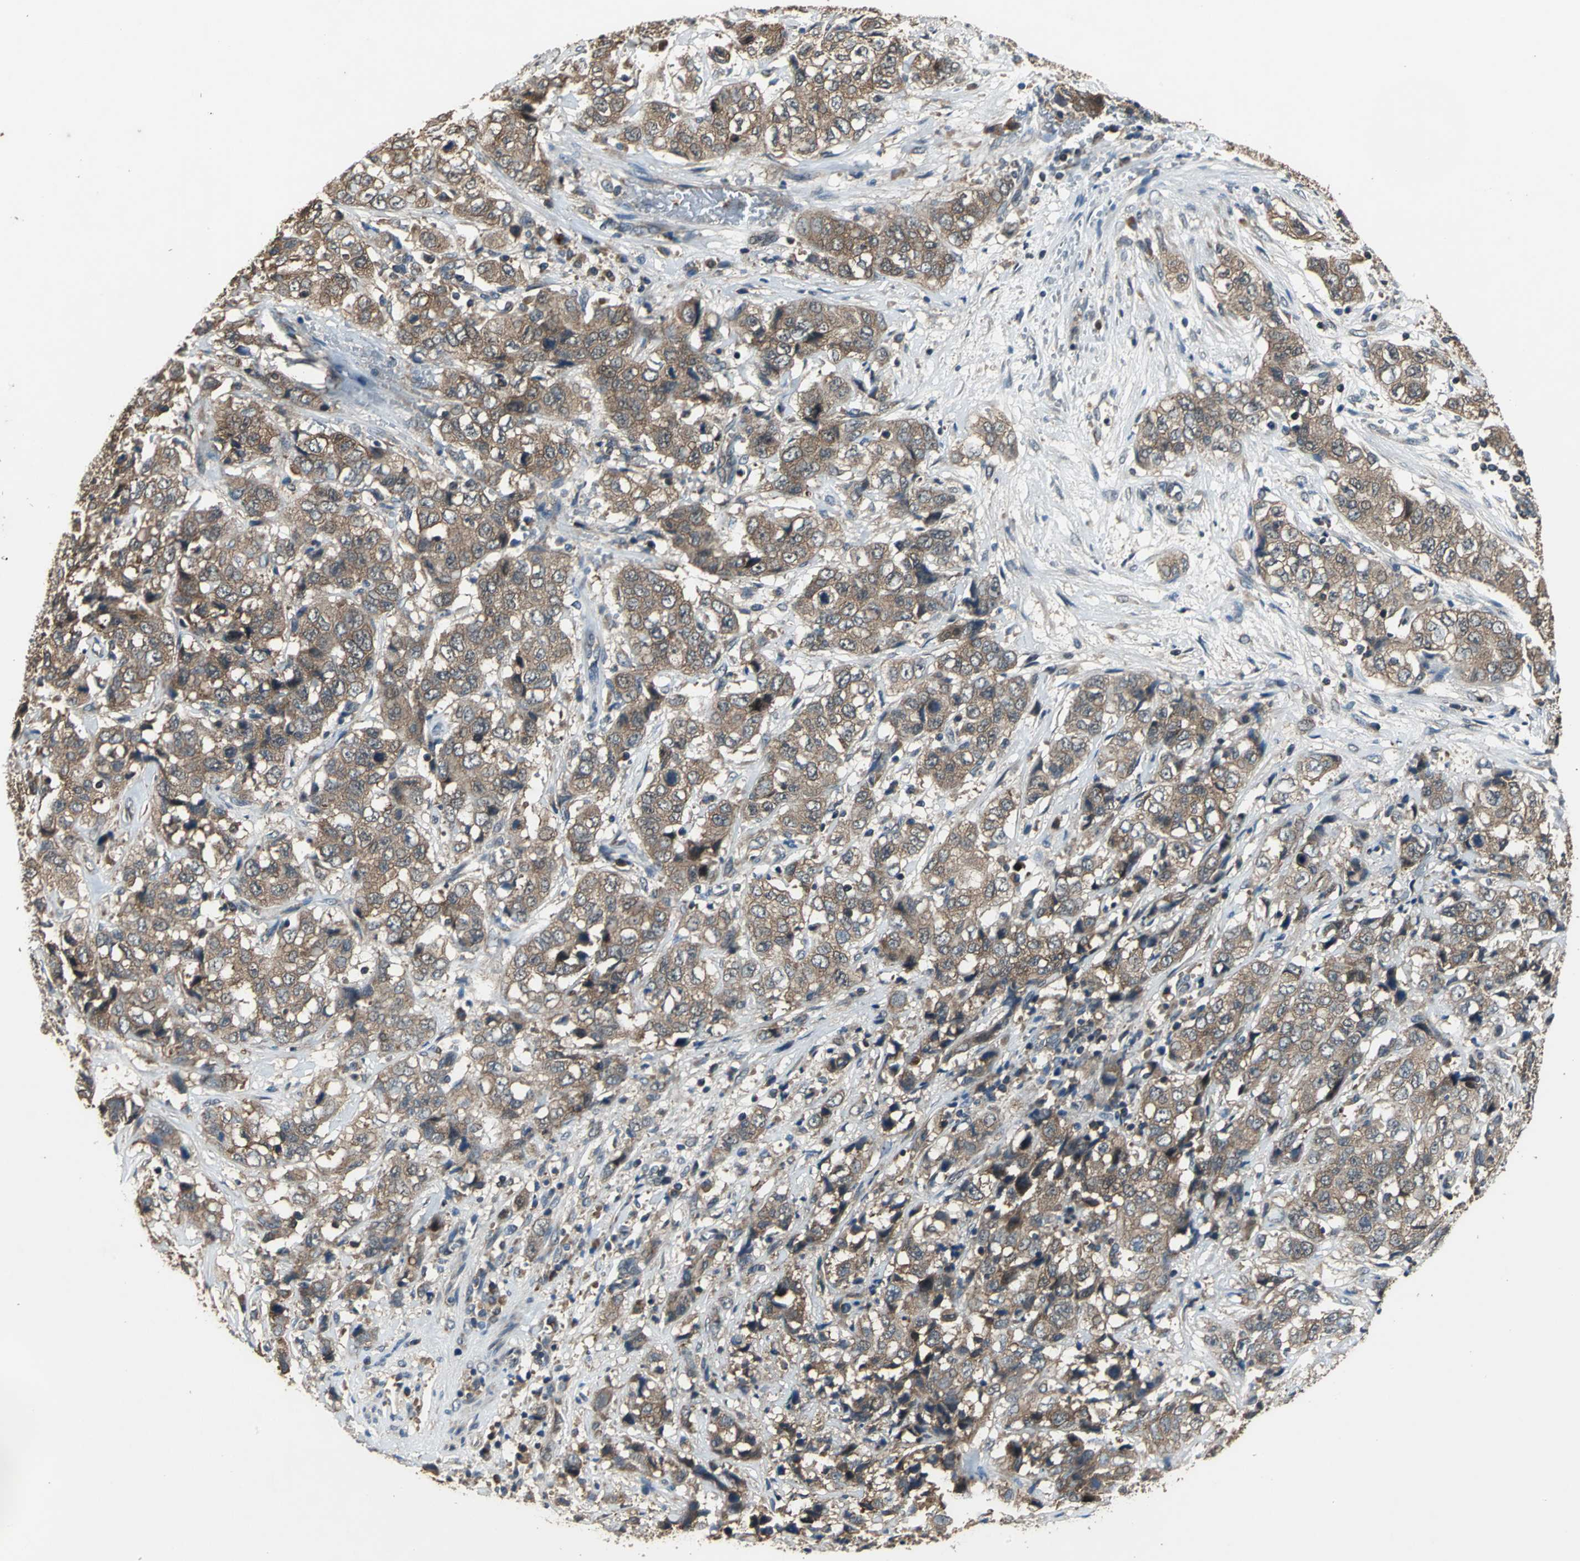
{"staining": {"intensity": "moderate", "quantity": ">75%", "location": "cytoplasmic/membranous"}, "tissue": "stomach cancer", "cell_type": "Tumor cells", "image_type": "cancer", "snomed": [{"axis": "morphology", "description": "Adenocarcinoma, NOS"}, {"axis": "topography", "description": "Stomach"}], "caption": "High-power microscopy captured an IHC micrograph of stomach adenocarcinoma, revealing moderate cytoplasmic/membranous positivity in approximately >75% of tumor cells. (Brightfield microscopy of DAB IHC at high magnification).", "gene": "ZNF608", "patient": {"sex": "male", "age": 48}}